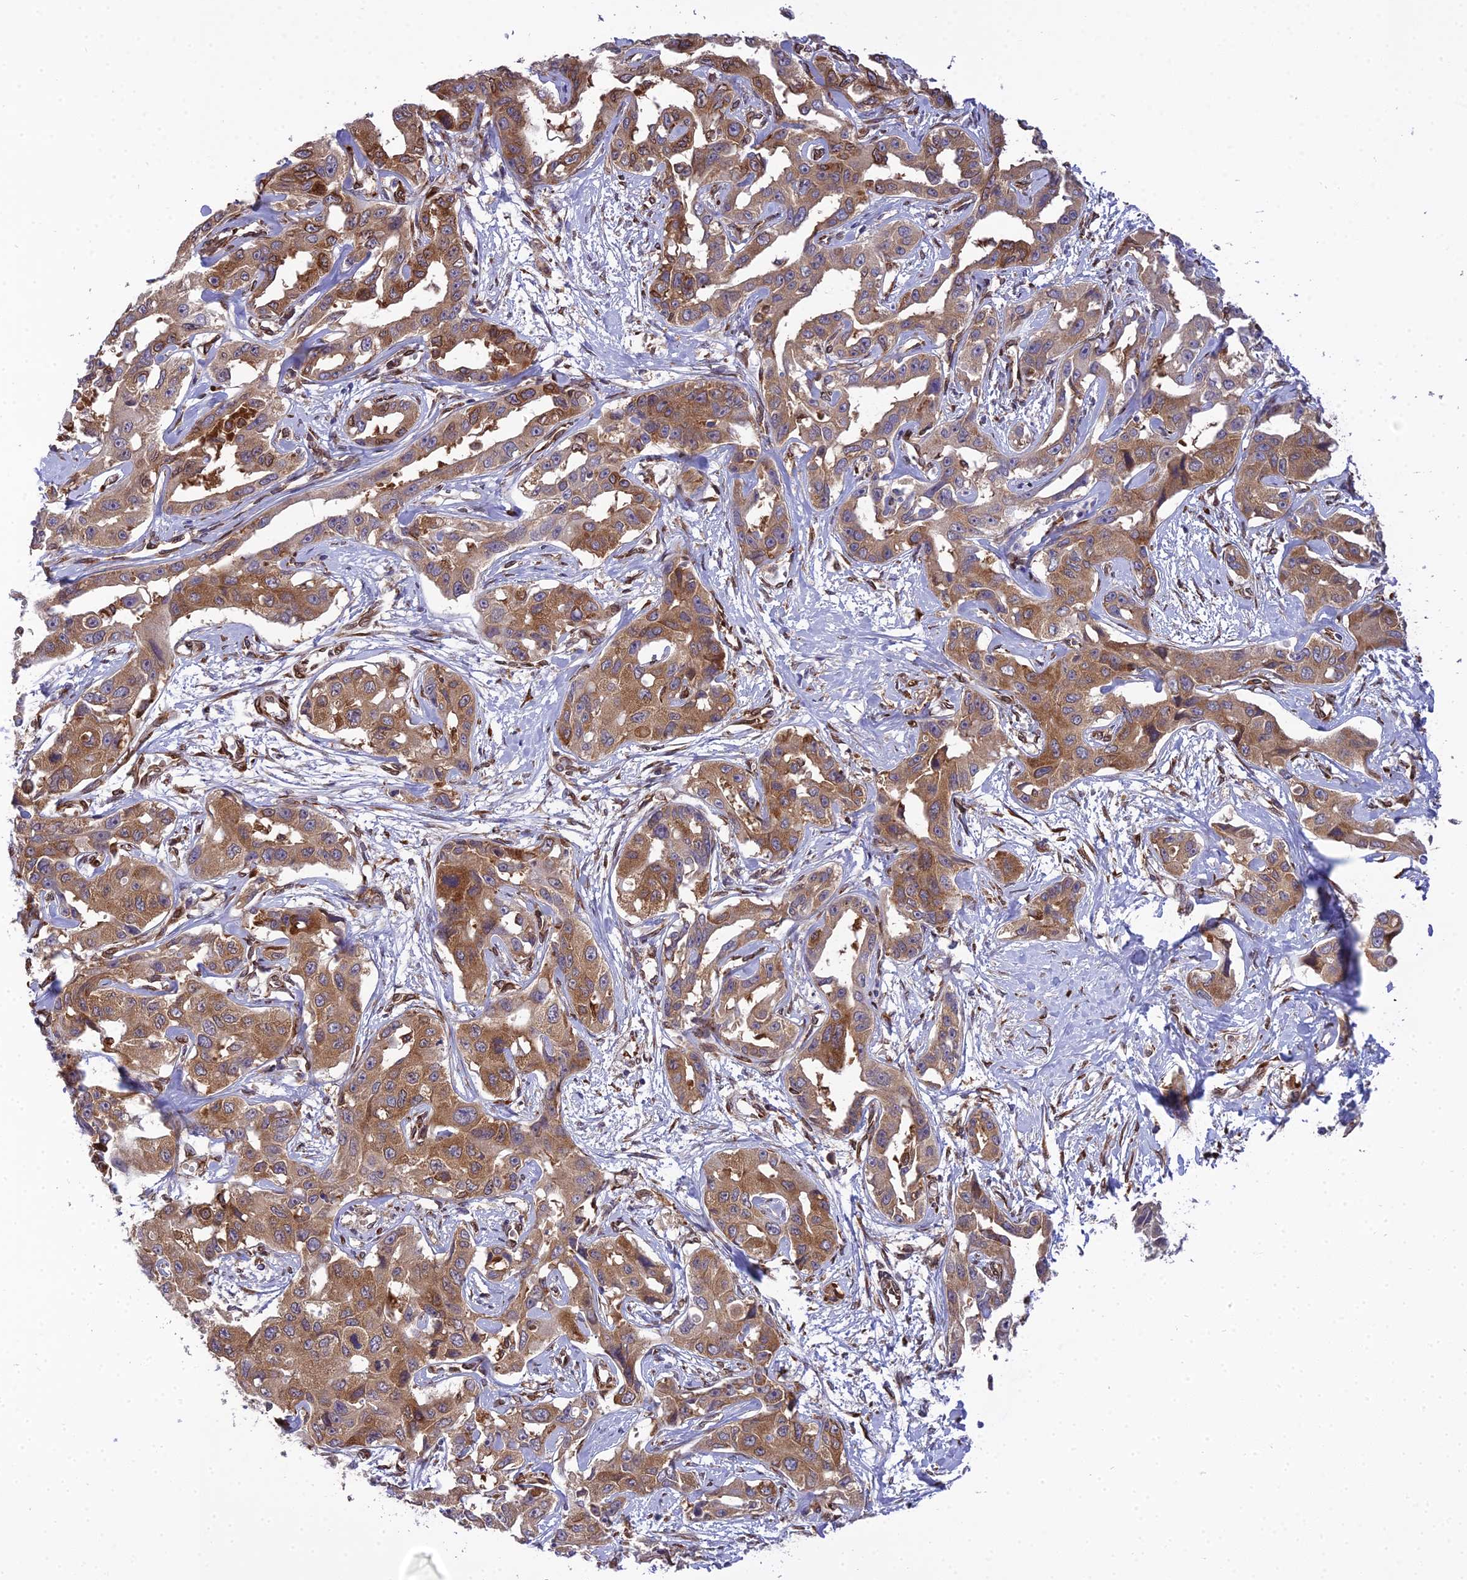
{"staining": {"intensity": "moderate", "quantity": ">75%", "location": "cytoplasmic/membranous"}, "tissue": "liver cancer", "cell_type": "Tumor cells", "image_type": "cancer", "snomed": [{"axis": "morphology", "description": "Cholangiocarcinoma"}, {"axis": "topography", "description": "Liver"}], "caption": "Tumor cells exhibit medium levels of moderate cytoplasmic/membranous expression in about >75% of cells in human liver cholangiocarcinoma.", "gene": "DHCR7", "patient": {"sex": "male", "age": 59}}